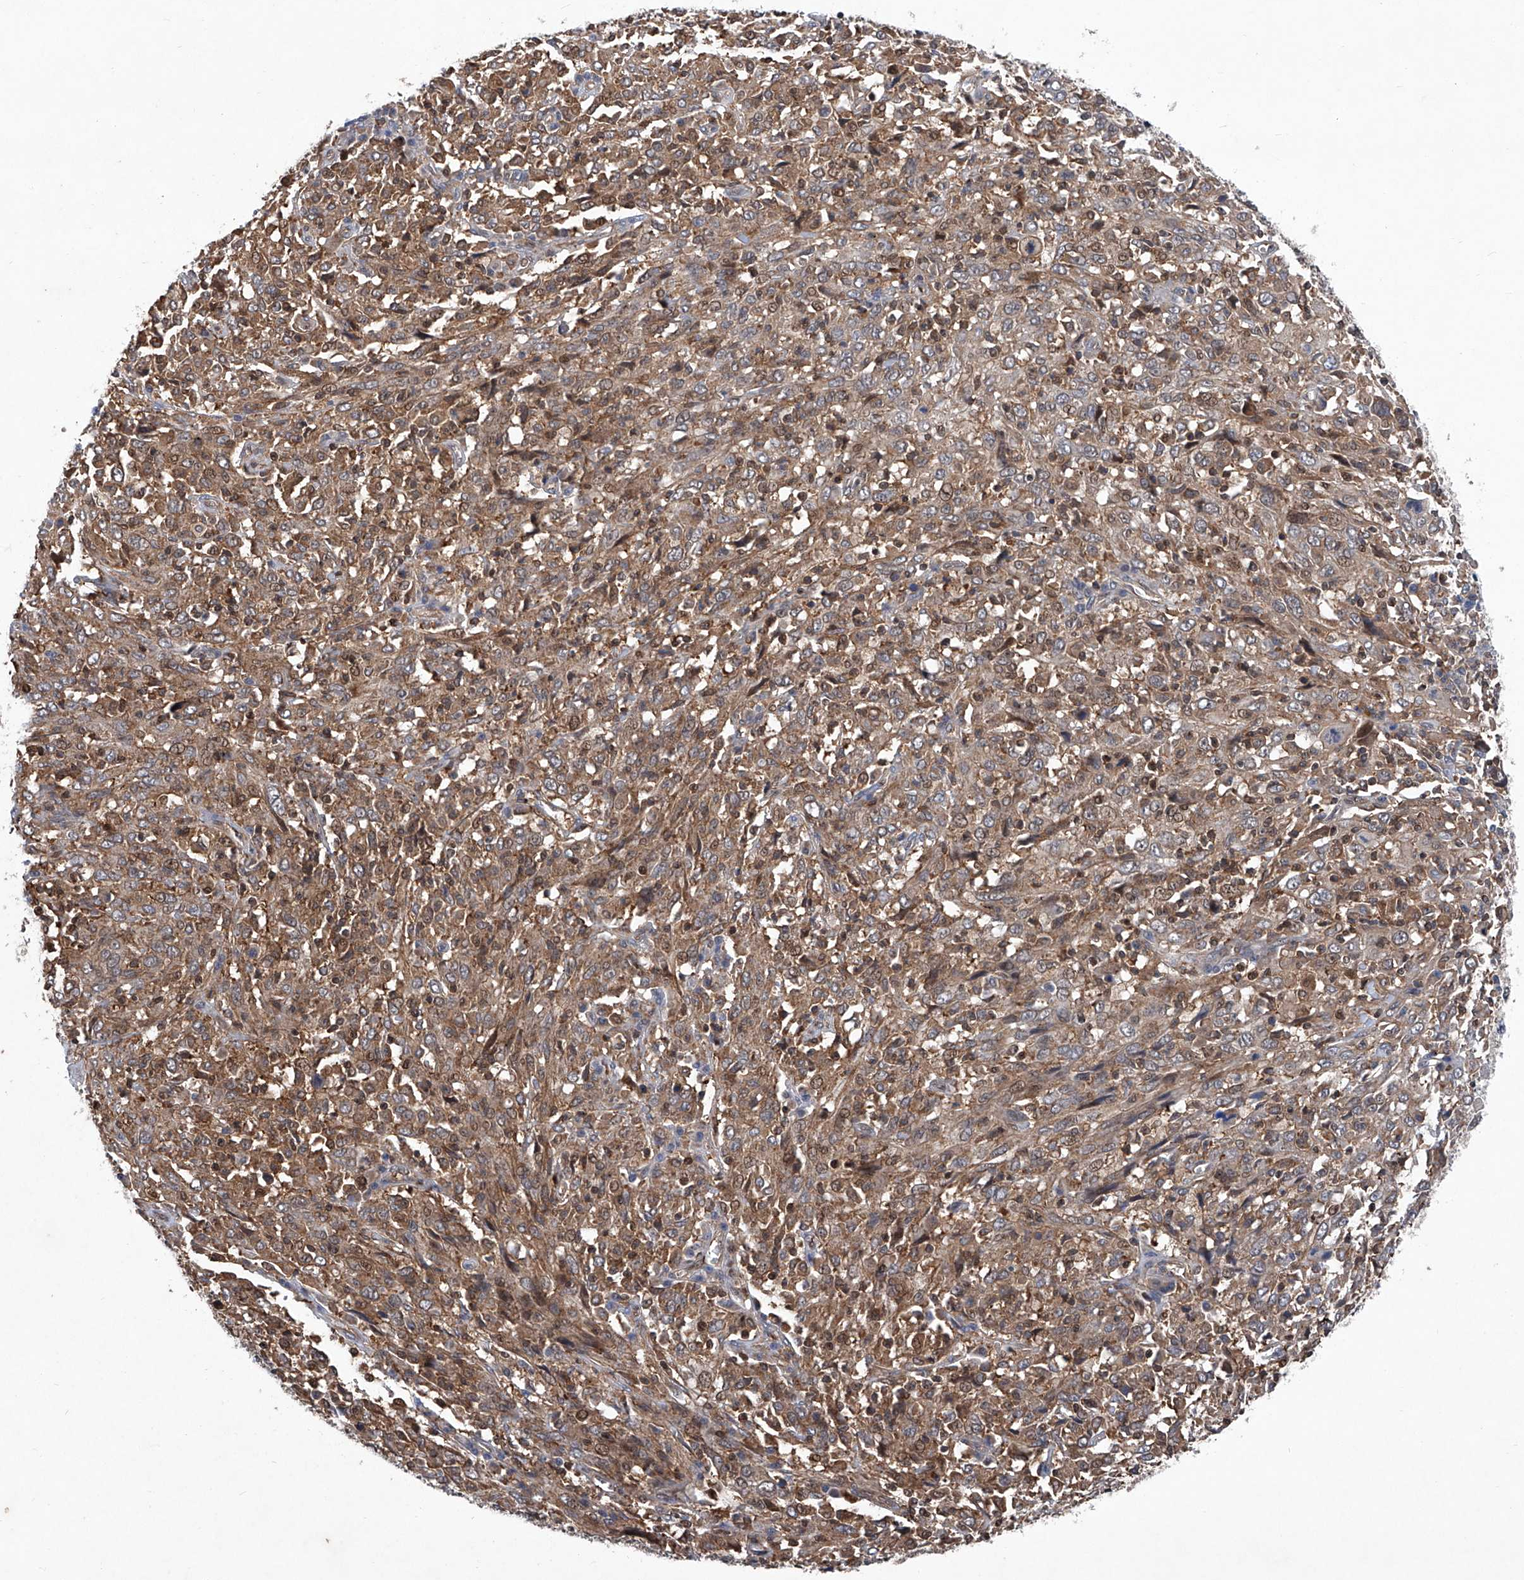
{"staining": {"intensity": "weak", "quantity": ">75%", "location": "cytoplasmic/membranous"}, "tissue": "cervical cancer", "cell_type": "Tumor cells", "image_type": "cancer", "snomed": [{"axis": "morphology", "description": "Squamous cell carcinoma, NOS"}, {"axis": "topography", "description": "Cervix"}], "caption": "Brown immunohistochemical staining in human squamous cell carcinoma (cervical) displays weak cytoplasmic/membranous staining in approximately >75% of tumor cells. (DAB (3,3'-diaminobenzidine) IHC, brown staining for protein, blue staining for nuclei).", "gene": "NT5C3A", "patient": {"sex": "female", "age": 46}}